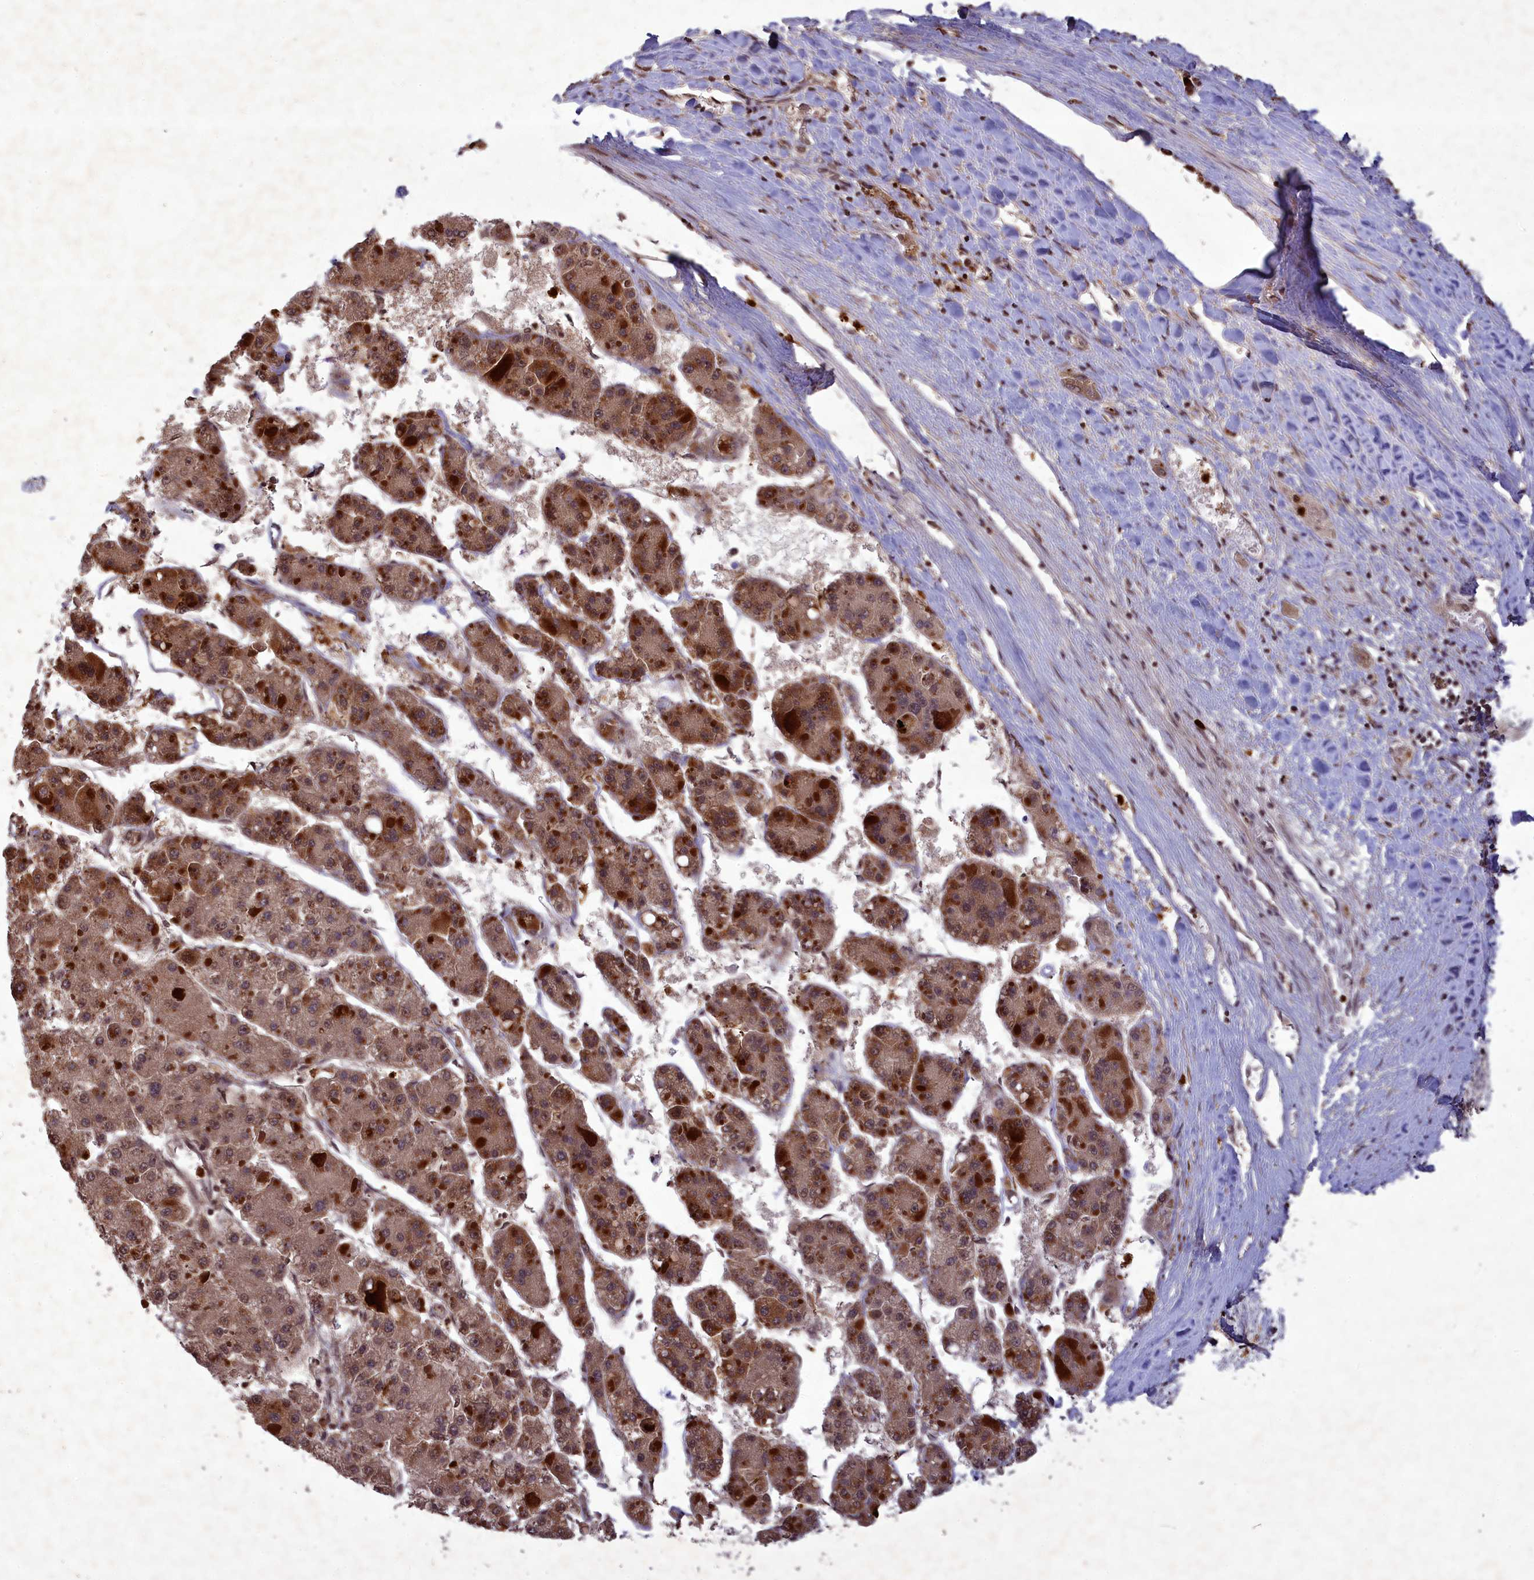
{"staining": {"intensity": "moderate", "quantity": ">75%", "location": "cytoplasmic/membranous,nuclear"}, "tissue": "liver cancer", "cell_type": "Tumor cells", "image_type": "cancer", "snomed": [{"axis": "morphology", "description": "Carcinoma, Hepatocellular, NOS"}, {"axis": "topography", "description": "Liver"}], "caption": "This micrograph displays immunohistochemistry staining of human liver cancer, with medium moderate cytoplasmic/membranous and nuclear positivity in approximately >75% of tumor cells.", "gene": "SRMS", "patient": {"sex": "female", "age": 73}}